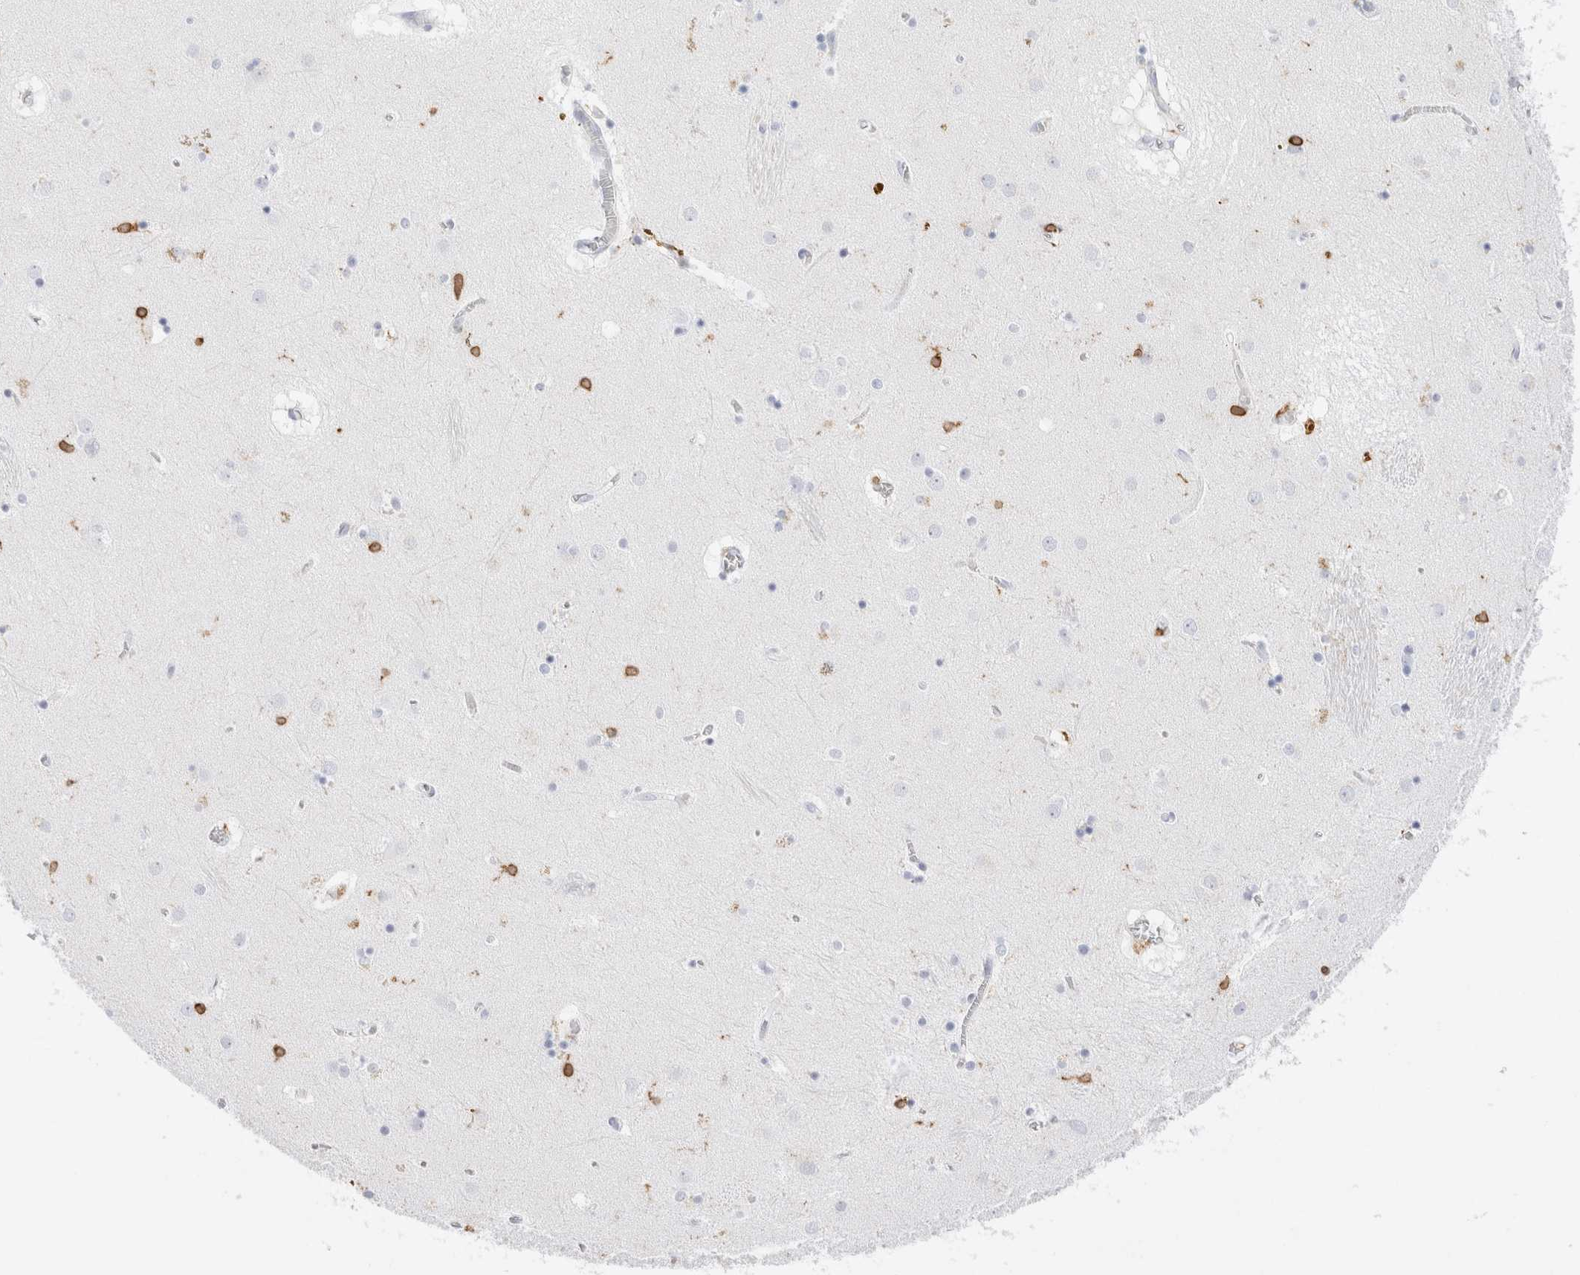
{"staining": {"intensity": "moderate", "quantity": "<25%", "location": "cytoplasmic/membranous"}, "tissue": "caudate", "cell_type": "Glial cells", "image_type": "normal", "snomed": [{"axis": "morphology", "description": "Normal tissue, NOS"}, {"axis": "topography", "description": "Lateral ventricle wall"}], "caption": "Glial cells reveal moderate cytoplasmic/membranous staining in approximately <25% of cells in benign caudate.", "gene": "ALOX5AP", "patient": {"sex": "male", "age": 70}}